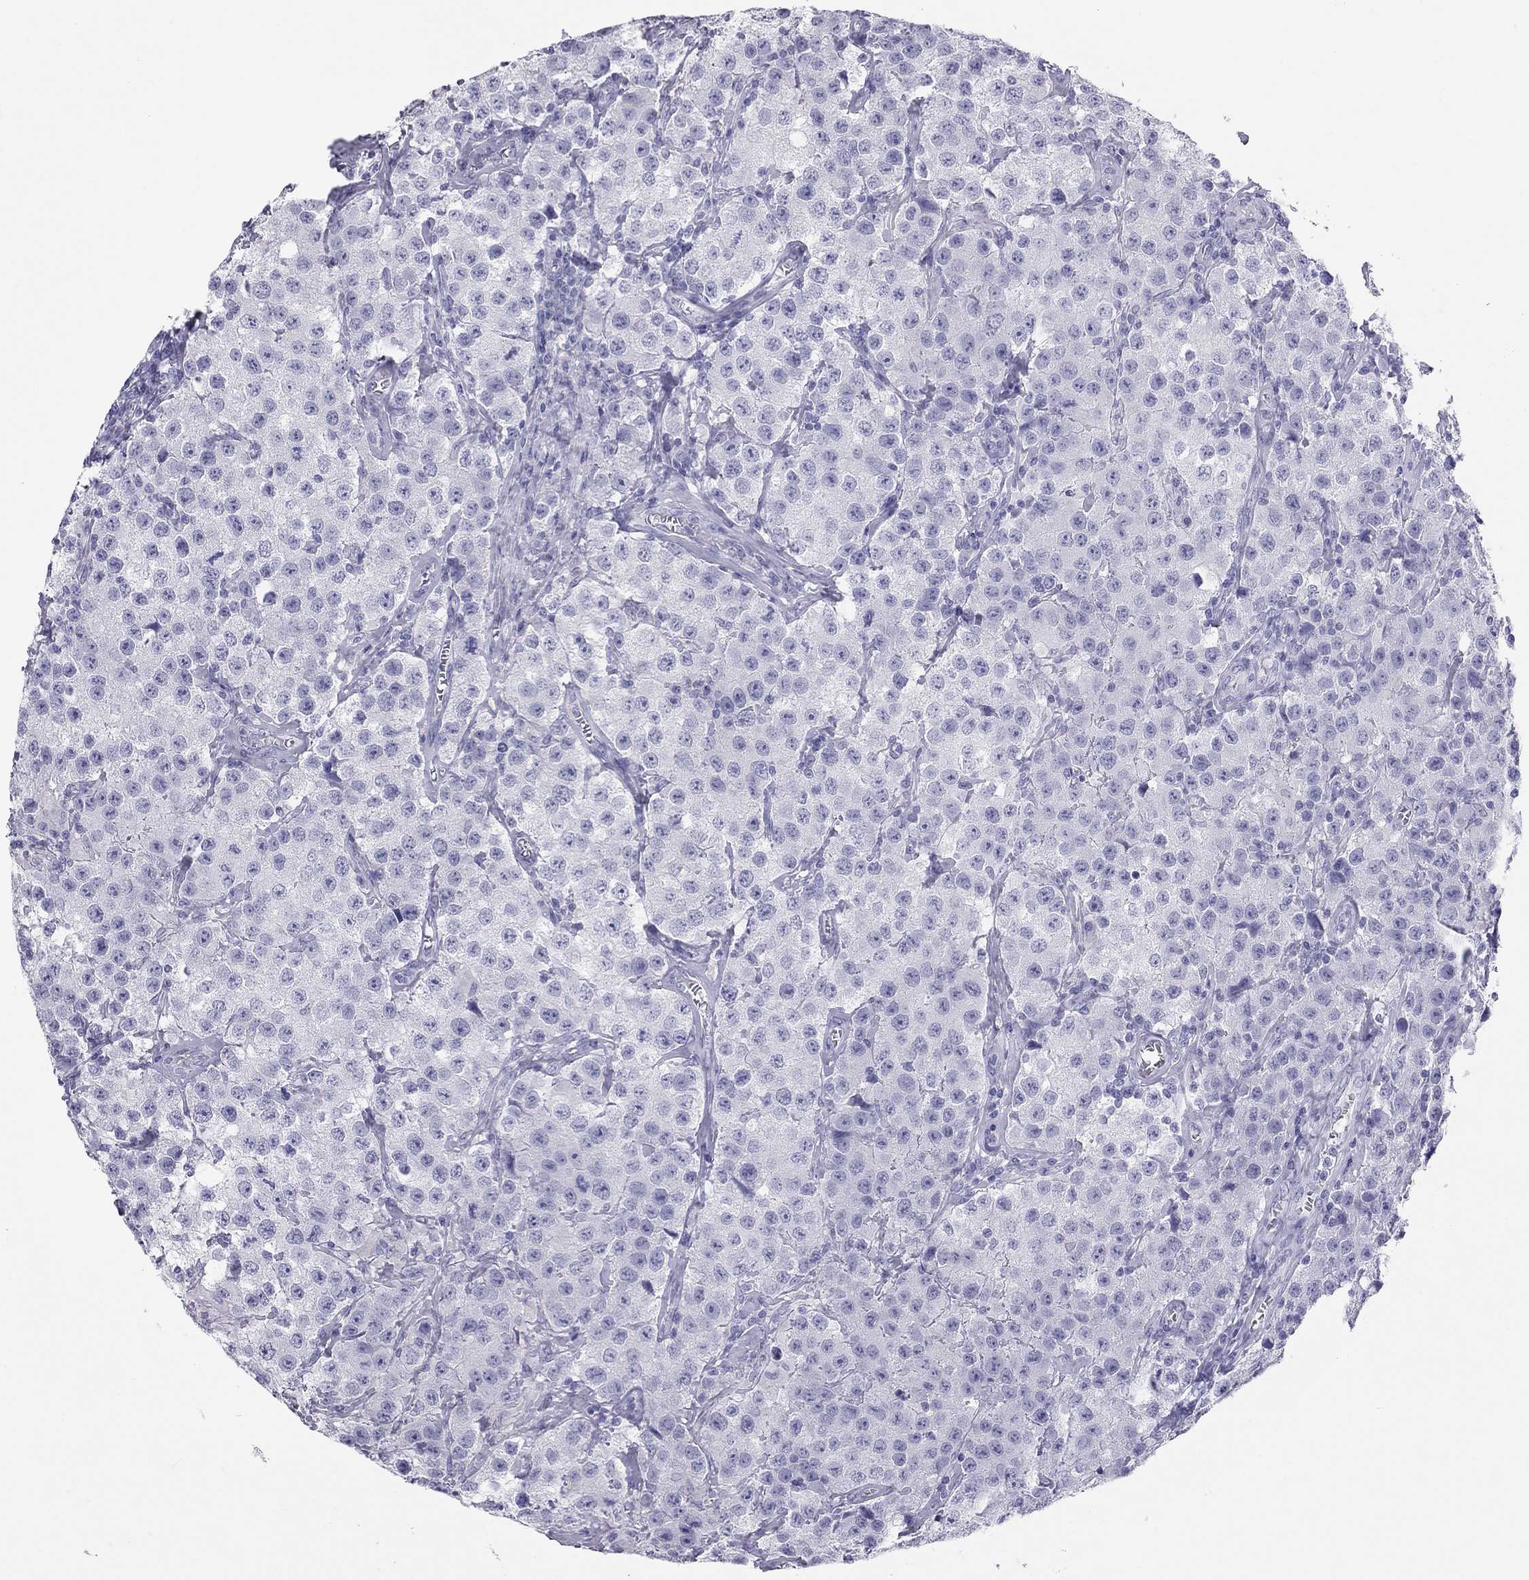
{"staining": {"intensity": "negative", "quantity": "none", "location": "none"}, "tissue": "testis cancer", "cell_type": "Tumor cells", "image_type": "cancer", "snomed": [{"axis": "morphology", "description": "Seminoma, NOS"}, {"axis": "topography", "description": "Testis"}], "caption": "Human testis seminoma stained for a protein using immunohistochemistry (IHC) exhibits no expression in tumor cells.", "gene": "TRPM3", "patient": {"sex": "male", "age": 52}}